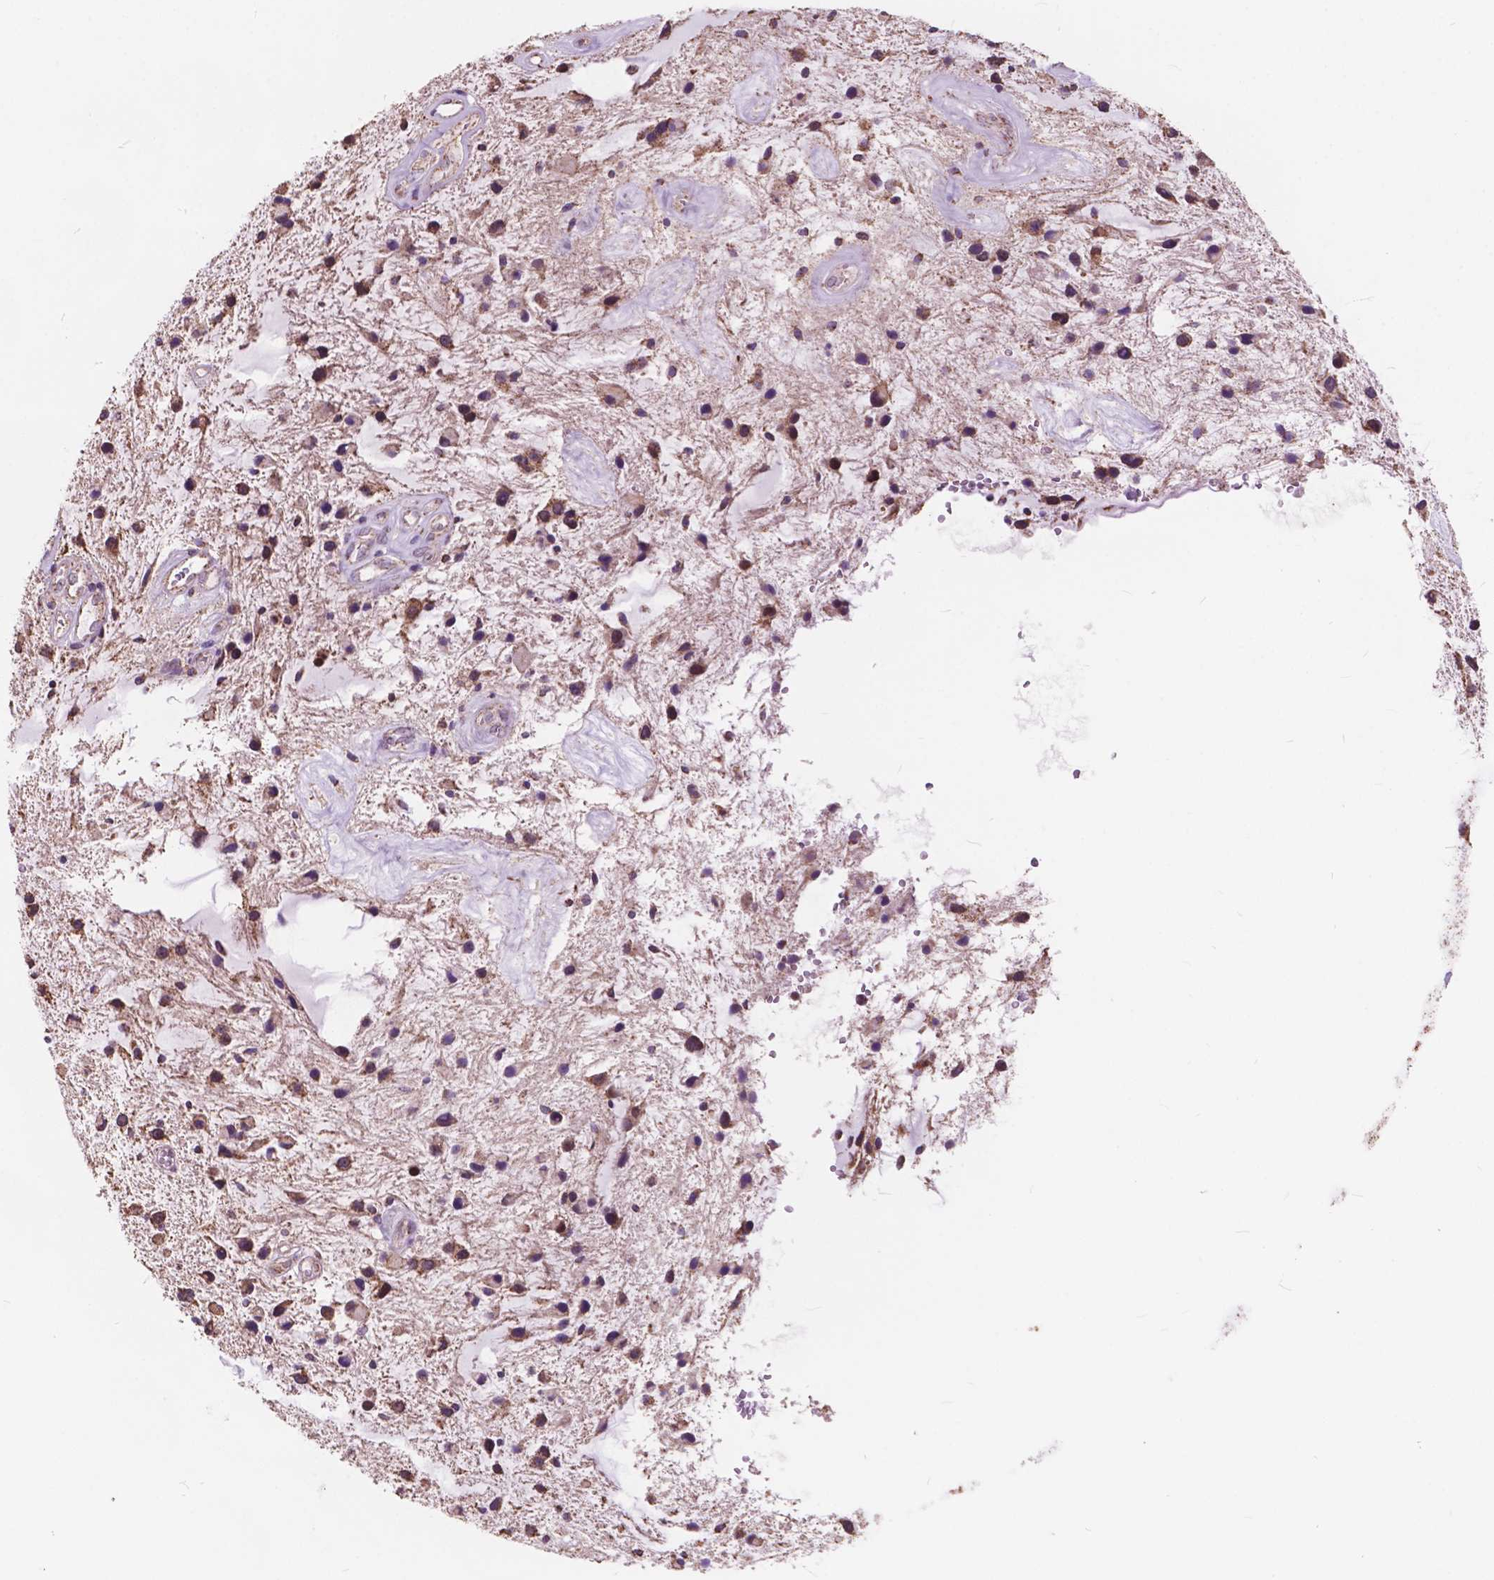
{"staining": {"intensity": "moderate", "quantity": "25%-75%", "location": "cytoplasmic/membranous,nuclear"}, "tissue": "glioma", "cell_type": "Tumor cells", "image_type": "cancer", "snomed": [{"axis": "morphology", "description": "Glioma, malignant, Low grade"}, {"axis": "topography", "description": "Cerebellum"}], "caption": "Tumor cells display moderate cytoplasmic/membranous and nuclear expression in approximately 25%-75% of cells in malignant glioma (low-grade).", "gene": "SCOC", "patient": {"sex": "female", "age": 14}}